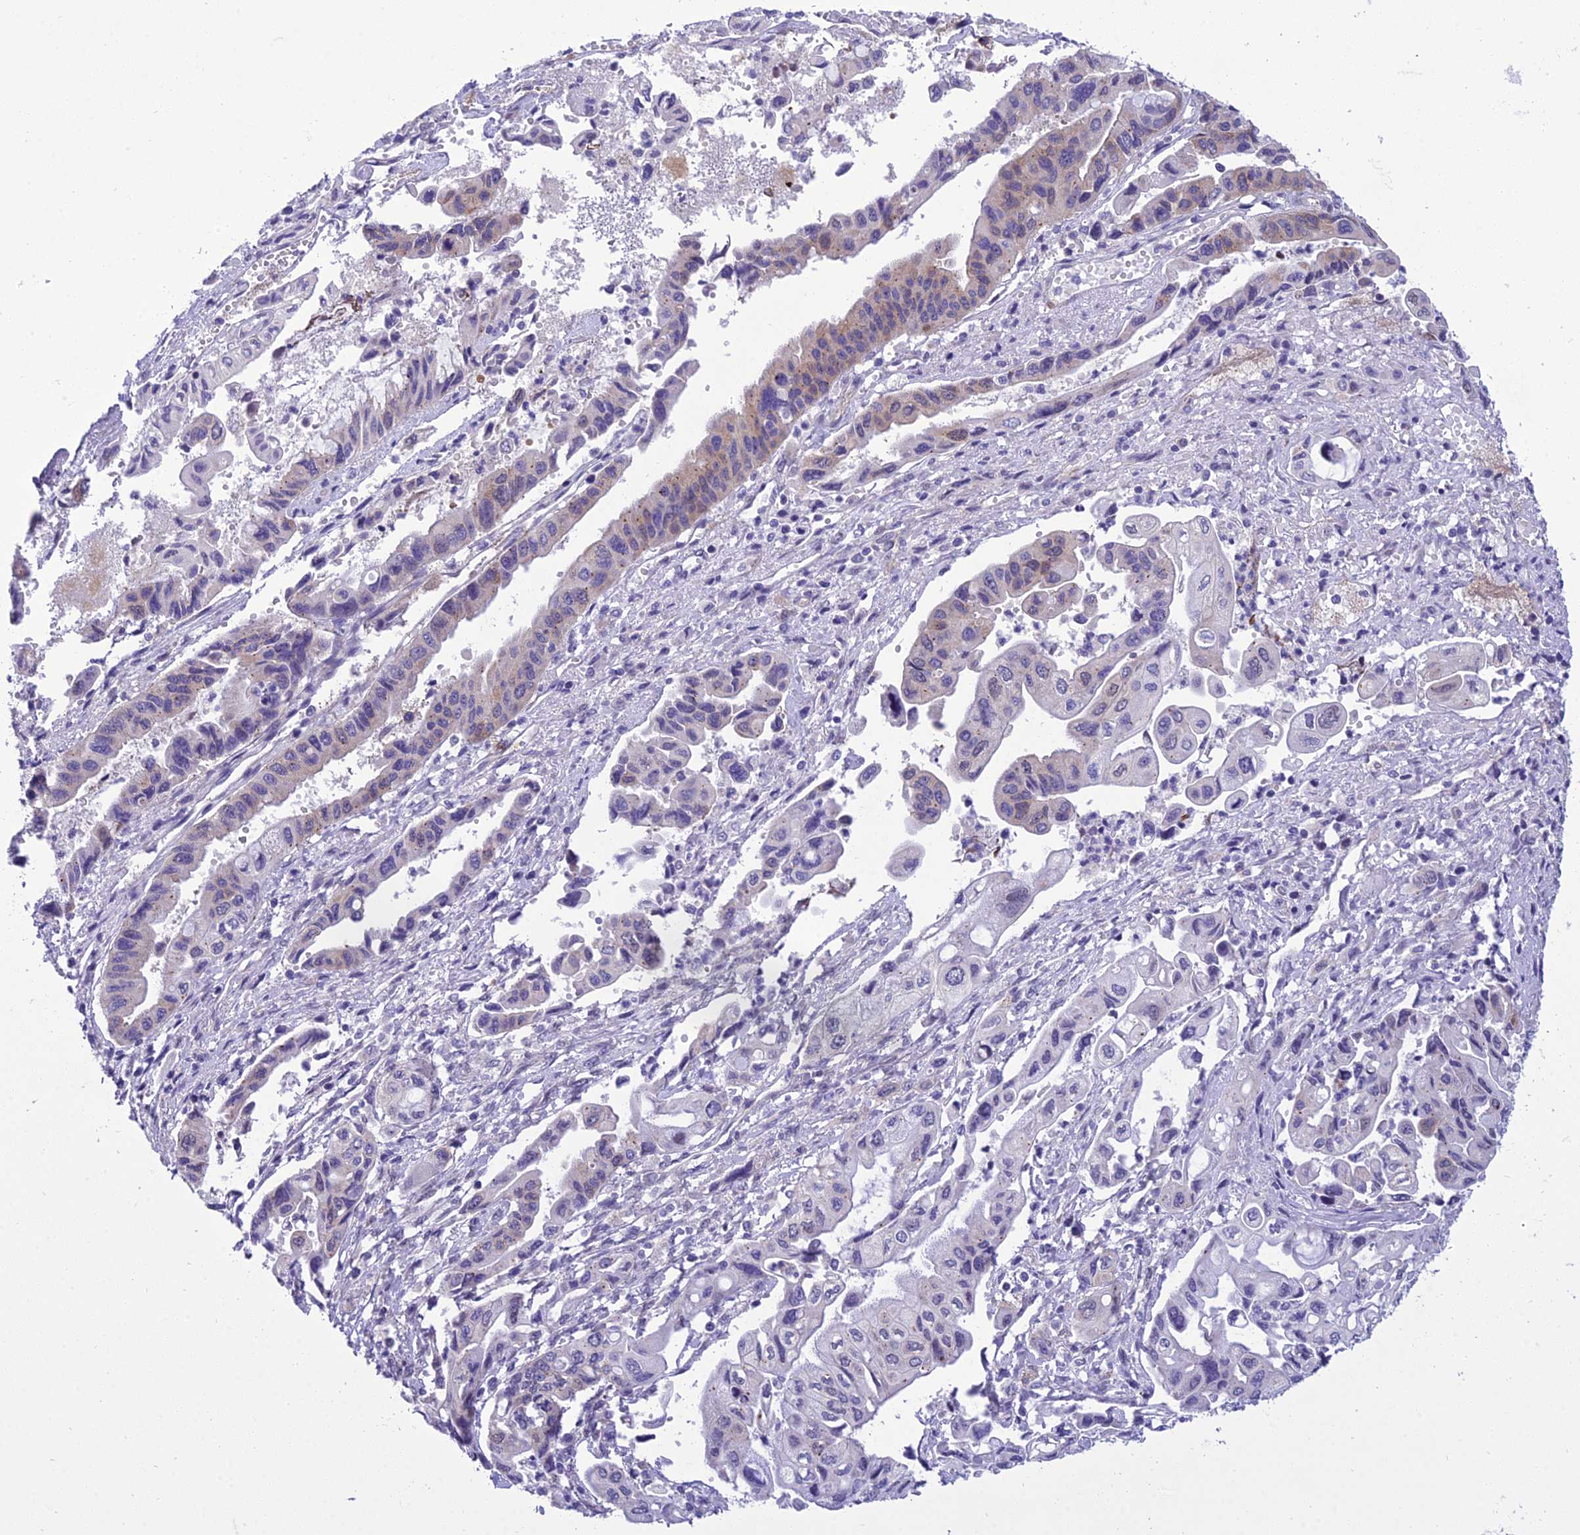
{"staining": {"intensity": "weak", "quantity": "<25%", "location": "cytoplasmic/membranous"}, "tissue": "pancreatic cancer", "cell_type": "Tumor cells", "image_type": "cancer", "snomed": [{"axis": "morphology", "description": "Adenocarcinoma, NOS"}, {"axis": "topography", "description": "Pancreas"}], "caption": "IHC photomicrograph of neoplastic tissue: human pancreatic adenocarcinoma stained with DAB exhibits no significant protein expression in tumor cells.", "gene": "GAB4", "patient": {"sex": "female", "age": 50}}